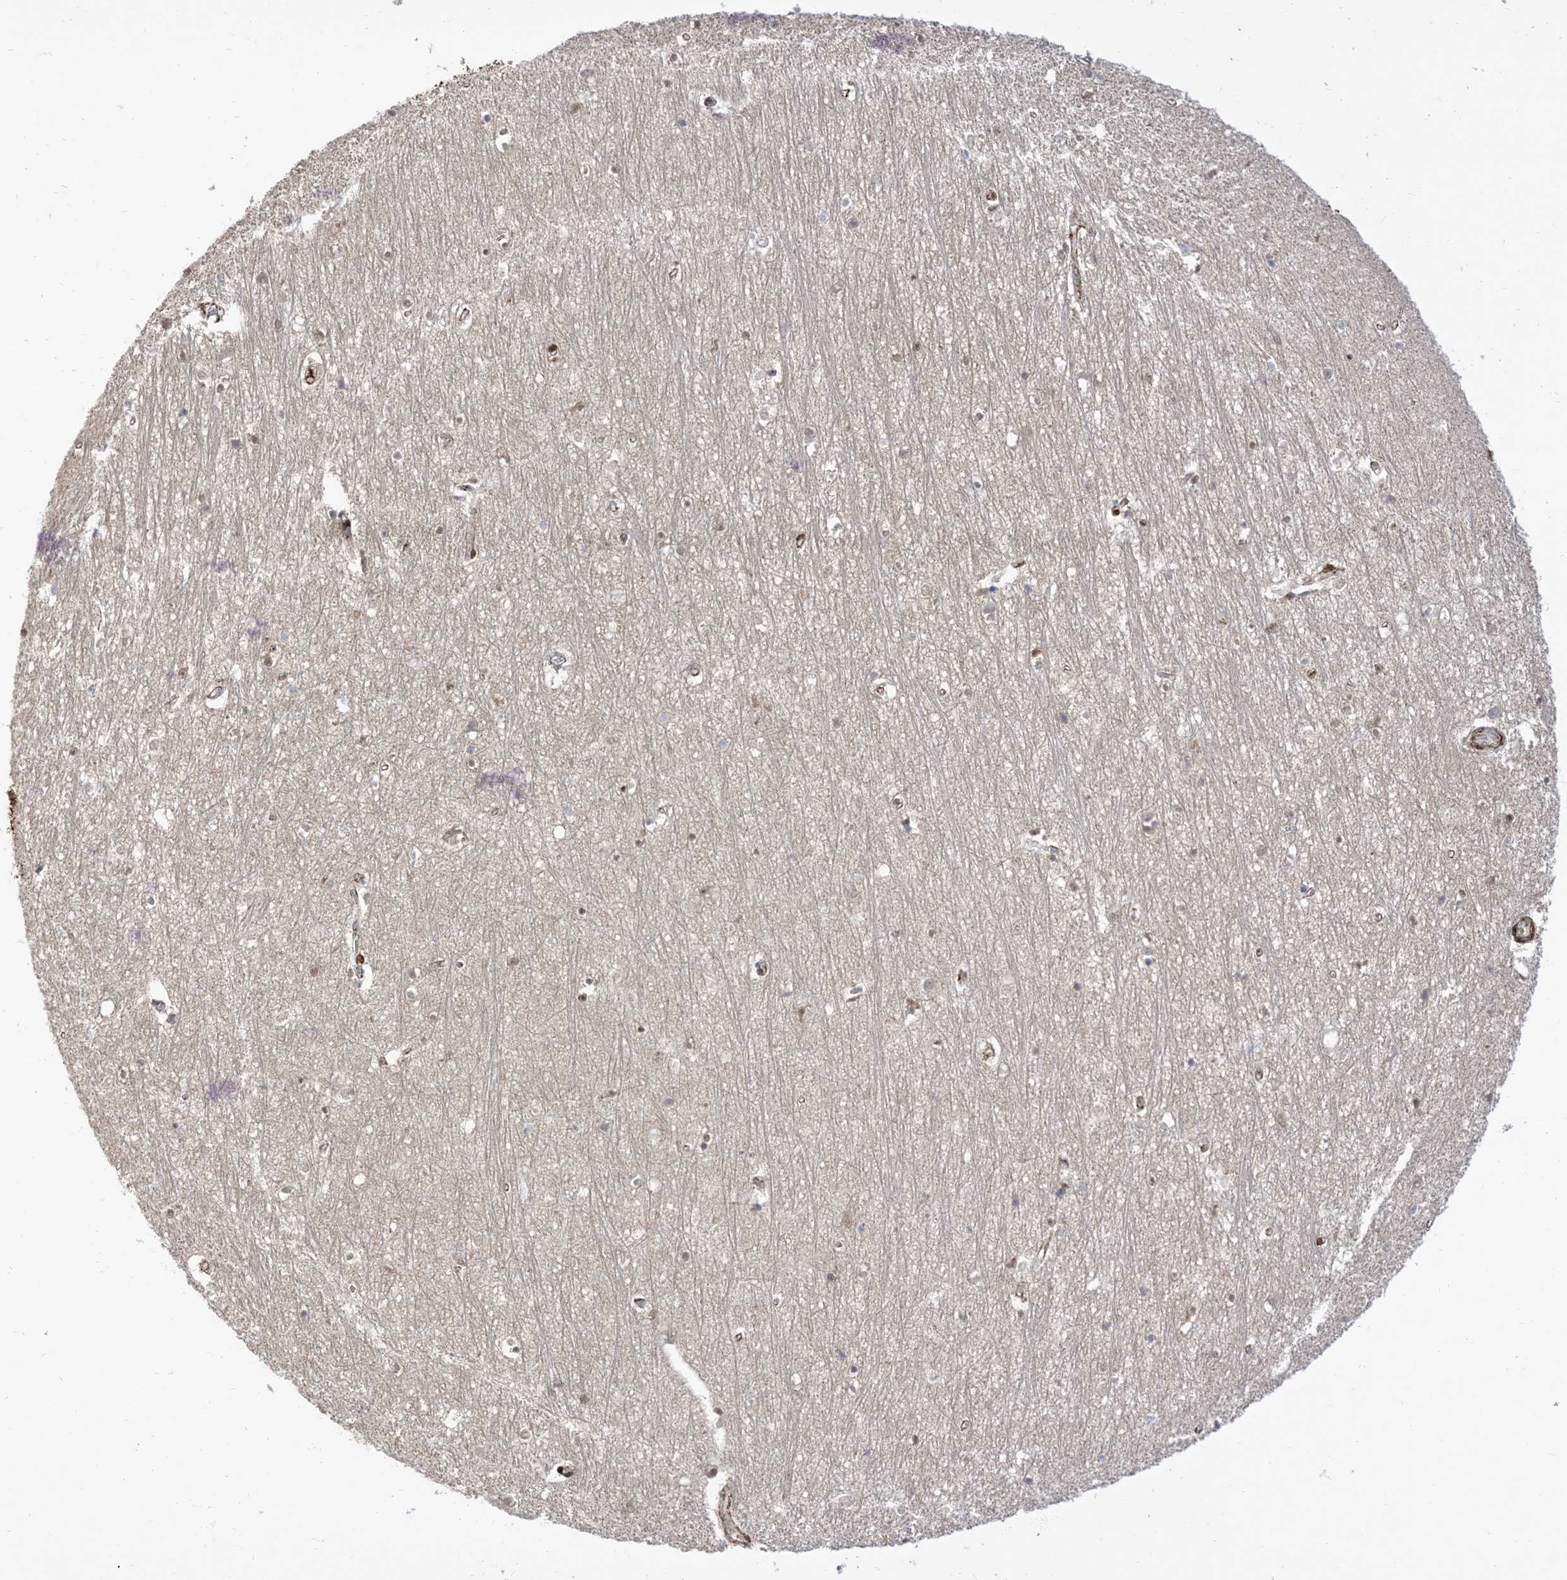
{"staining": {"intensity": "negative", "quantity": "none", "location": "none"}, "tissue": "hippocampus", "cell_type": "Glial cells", "image_type": "normal", "snomed": [{"axis": "morphology", "description": "Normal tissue, NOS"}, {"axis": "topography", "description": "Hippocampus"}], "caption": "The image reveals no significant expression in glial cells of hippocampus.", "gene": "RIN1", "patient": {"sex": "female", "age": 64}}